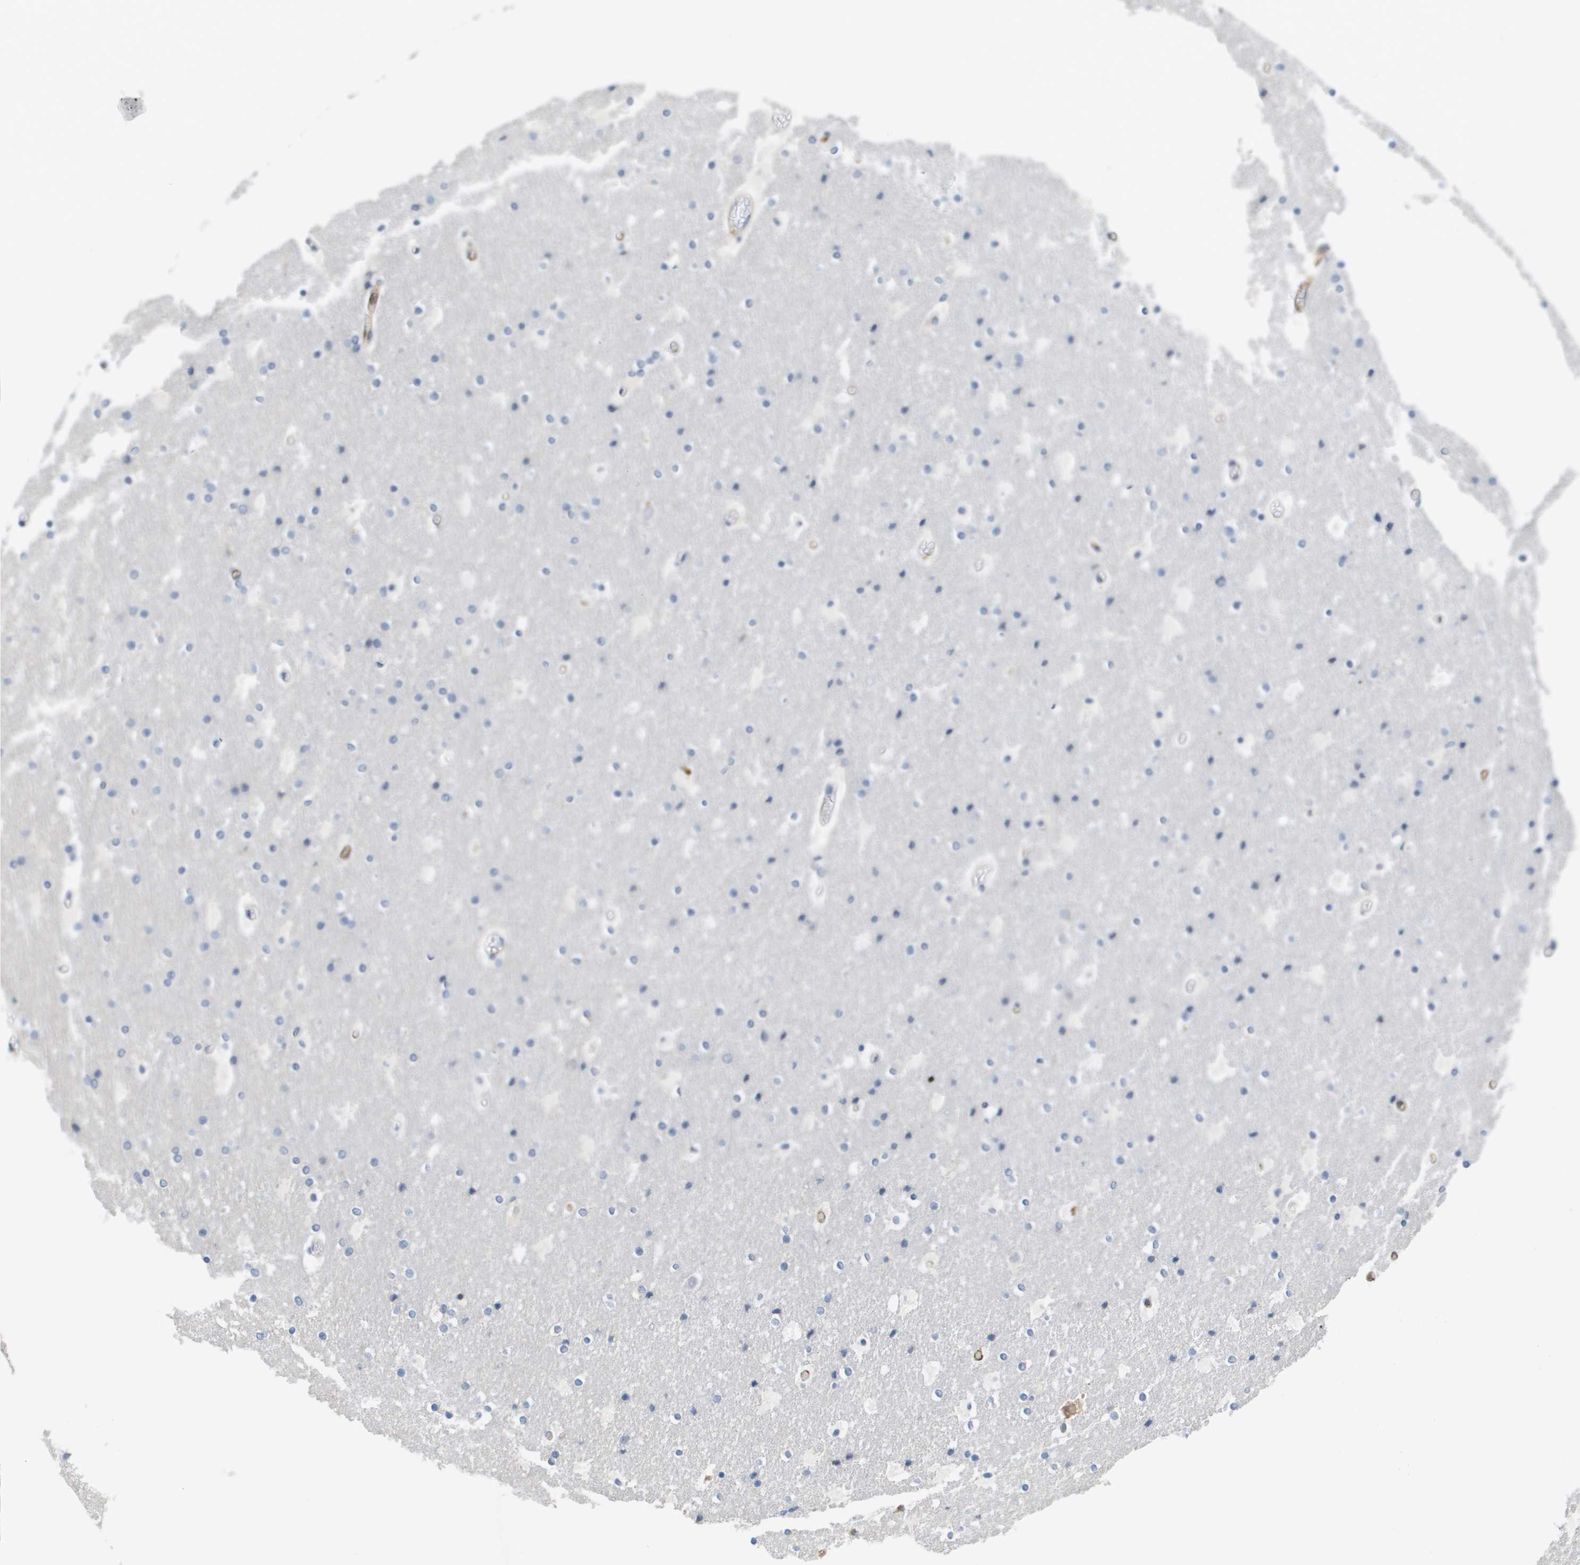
{"staining": {"intensity": "negative", "quantity": "none", "location": "none"}, "tissue": "cerebral cortex", "cell_type": "Endothelial cells", "image_type": "normal", "snomed": [{"axis": "morphology", "description": "Normal tissue, NOS"}, {"axis": "topography", "description": "Cerebral cortex"}], "caption": "Image shows no significant protein positivity in endothelial cells of unremarkable cerebral cortex. Brightfield microscopy of immunohistochemistry stained with DAB (brown) and hematoxylin (blue), captured at high magnification.", "gene": "ANGPT2", "patient": {"sex": "male", "age": 57}}